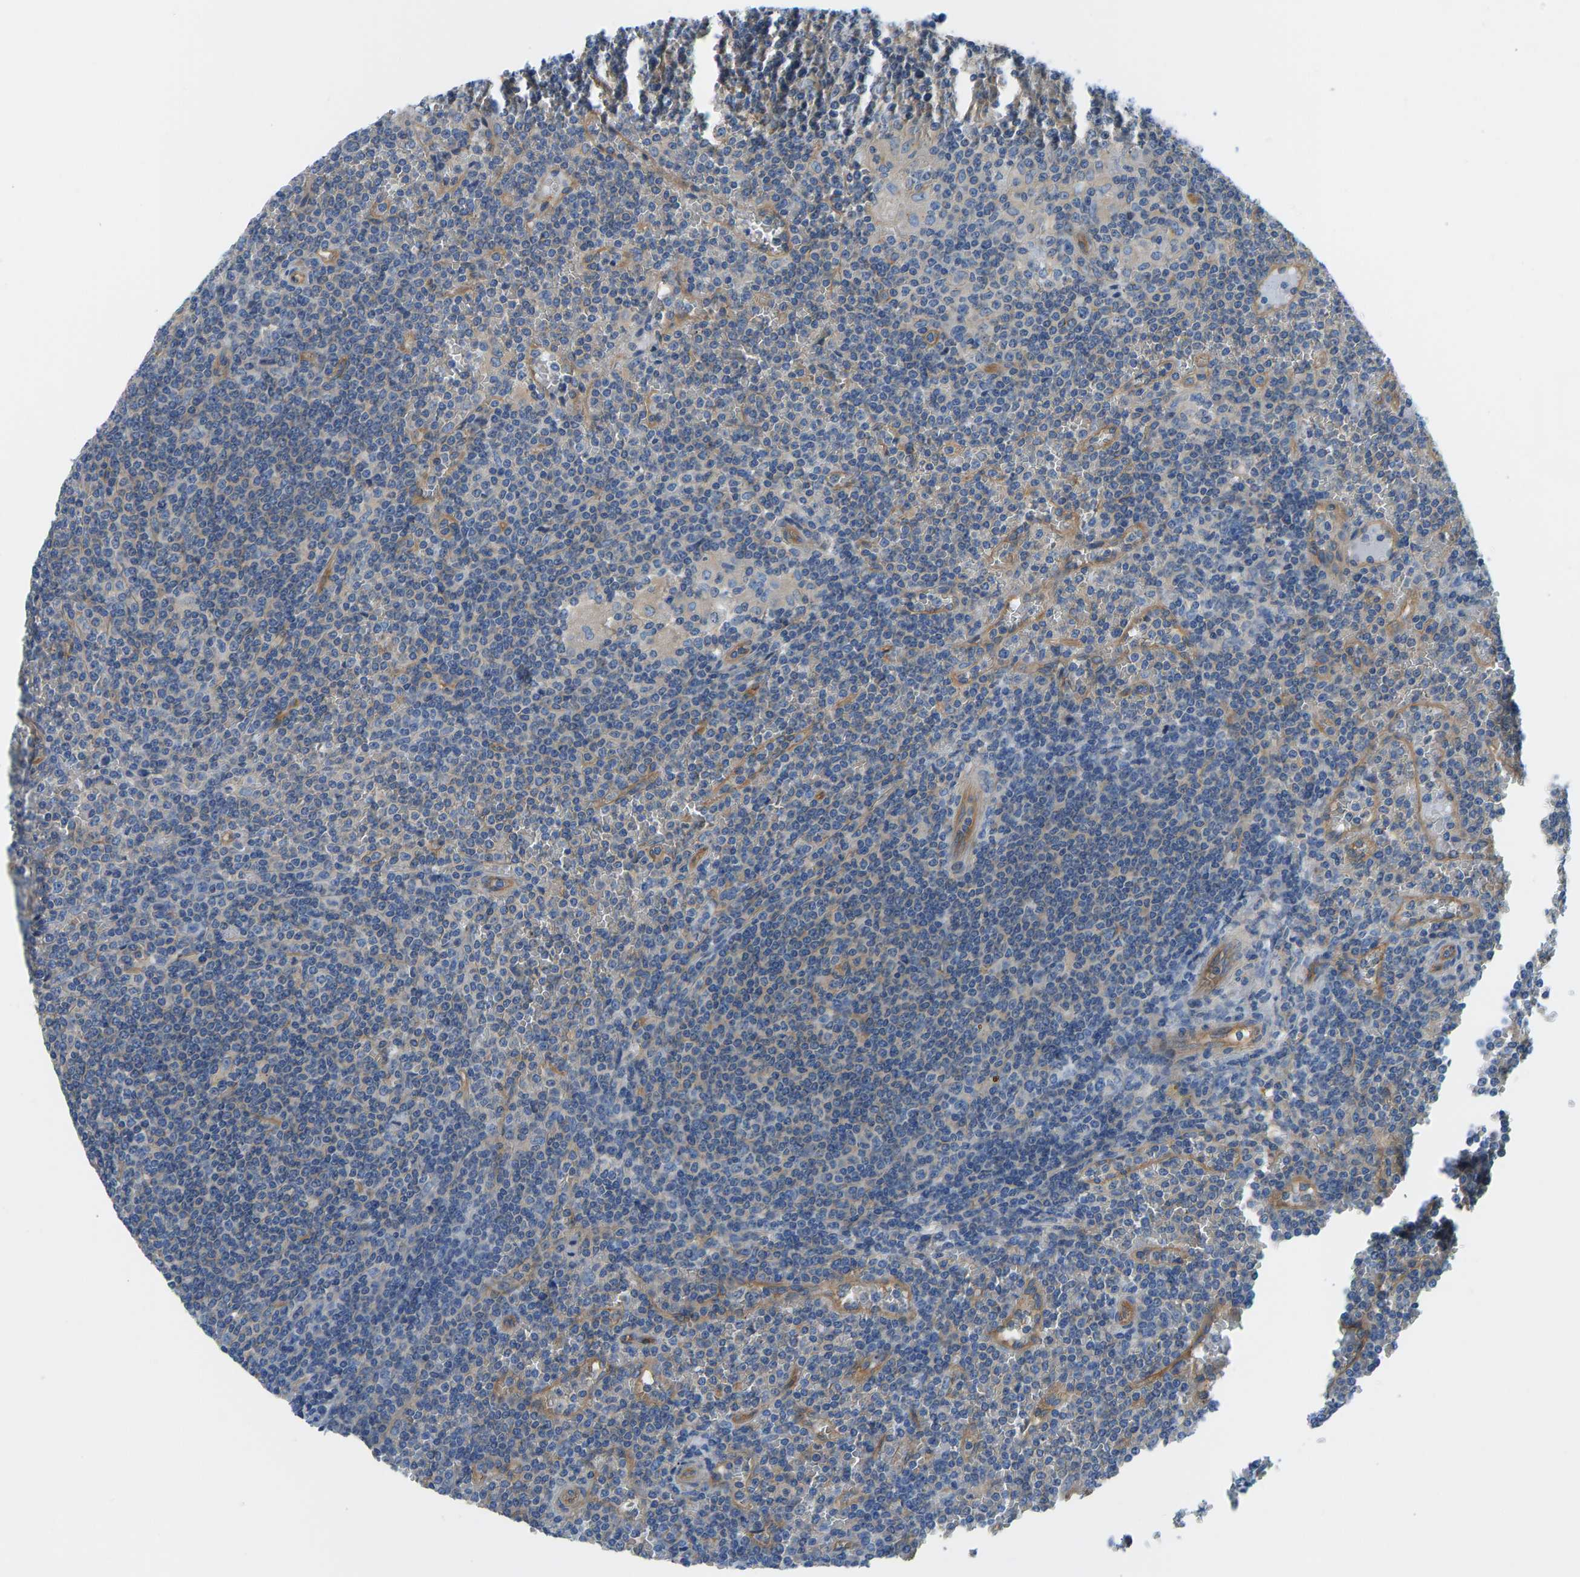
{"staining": {"intensity": "weak", "quantity": "<25%", "location": "cytoplasmic/membranous"}, "tissue": "lymphoma", "cell_type": "Tumor cells", "image_type": "cancer", "snomed": [{"axis": "morphology", "description": "Malignant lymphoma, non-Hodgkin's type, Low grade"}, {"axis": "topography", "description": "Spleen"}], "caption": "Immunohistochemistry (IHC) micrograph of neoplastic tissue: human lymphoma stained with DAB shows no significant protein expression in tumor cells.", "gene": "CHAD", "patient": {"sex": "female", "age": 19}}